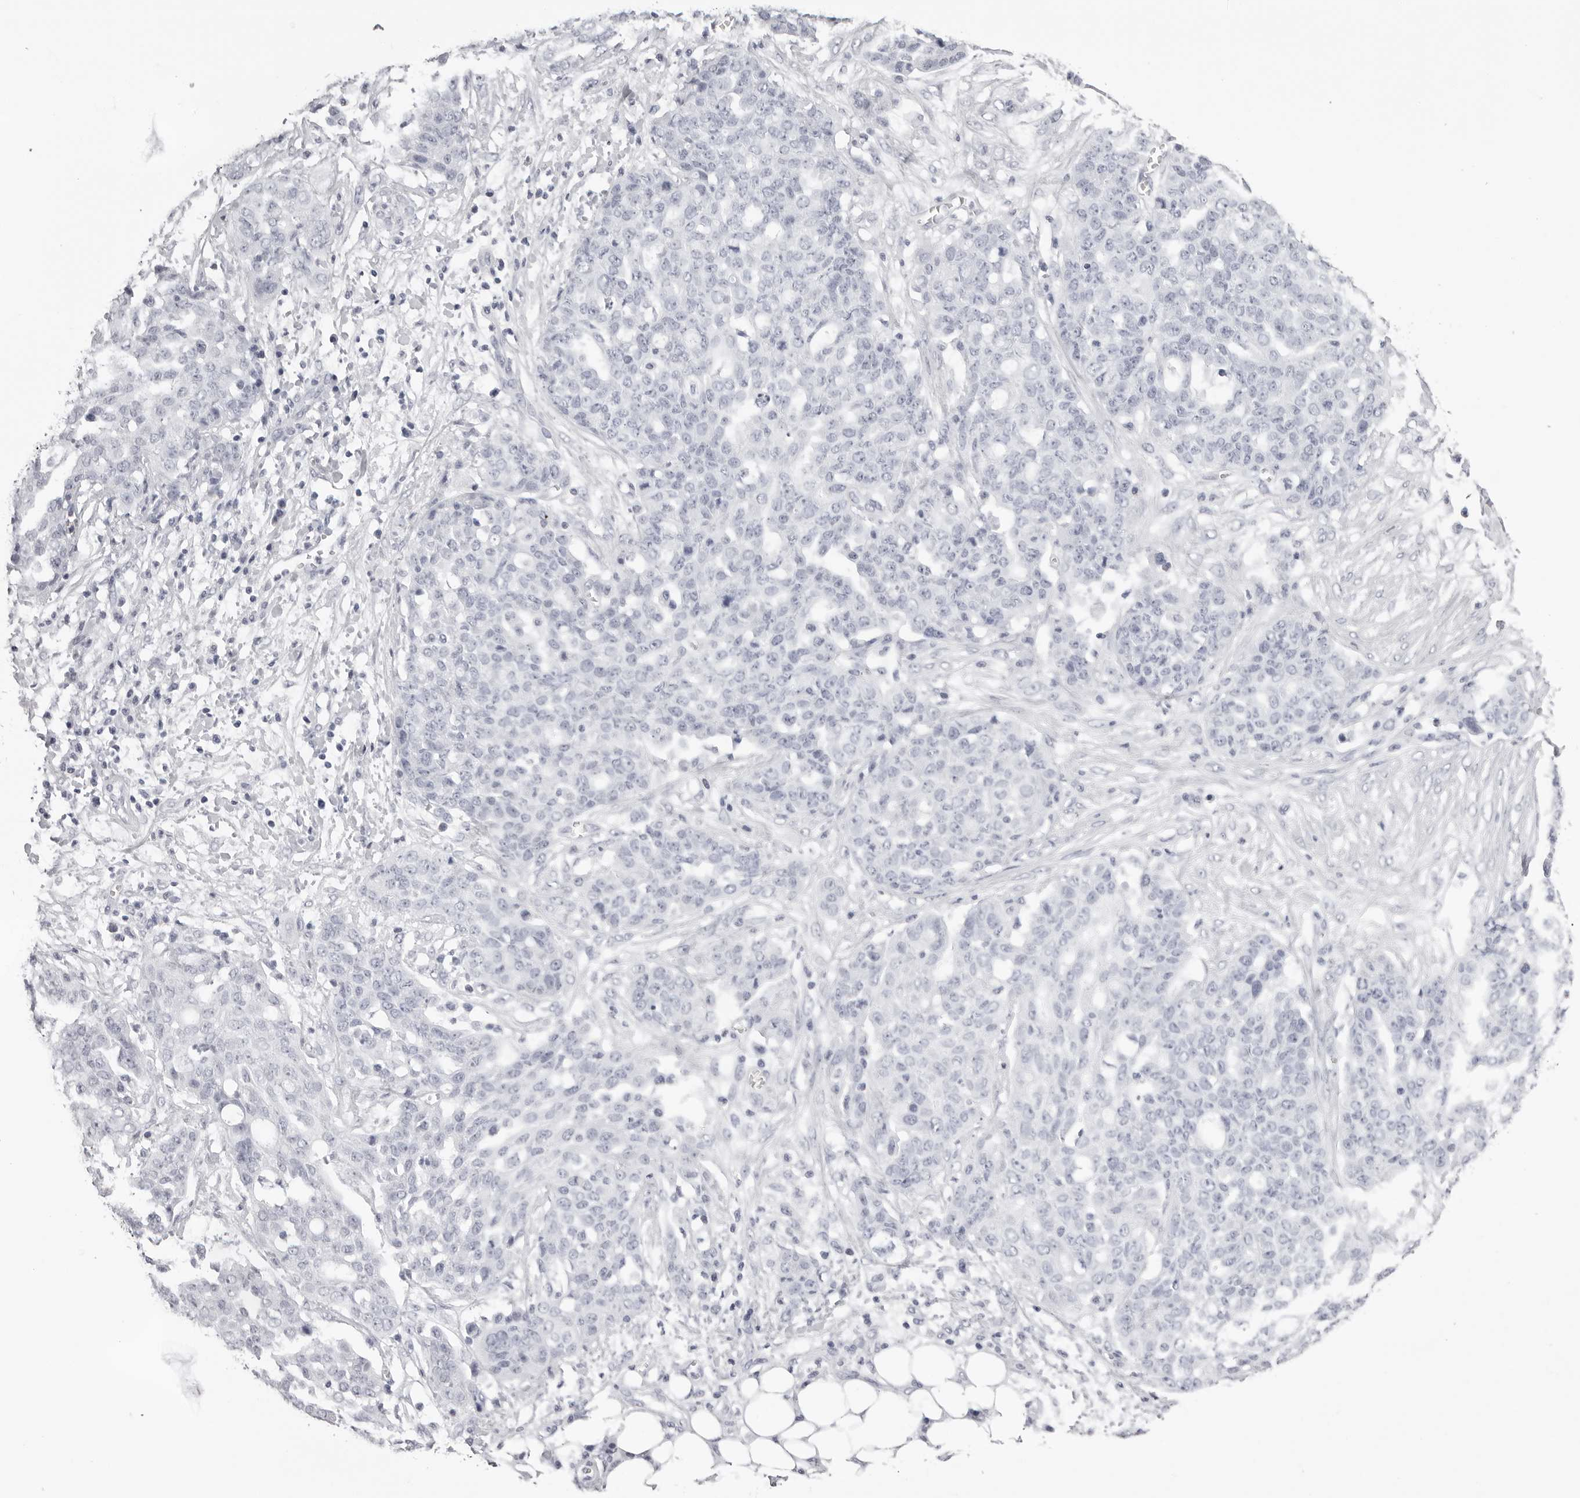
{"staining": {"intensity": "negative", "quantity": "none", "location": "none"}, "tissue": "ovarian cancer", "cell_type": "Tumor cells", "image_type": "cancer", "snomed": [{"axis": "morphology", "description": "Cystadenocarcinoma, serous, NOS"}, {"axis": "topography", "description": "Soft tissue"}, {"axis": "topography", "description": "Ovary"}], "caption": "Tumor cells show no significant protein staining in ovarian cancer (serous cystadenocarcinoma). (DAB (3,3'-diaminobenzidine) IHC with hematoxylin counter stain).", "gene": "RHO", "patient": {"sex": "female", "age": 57}}